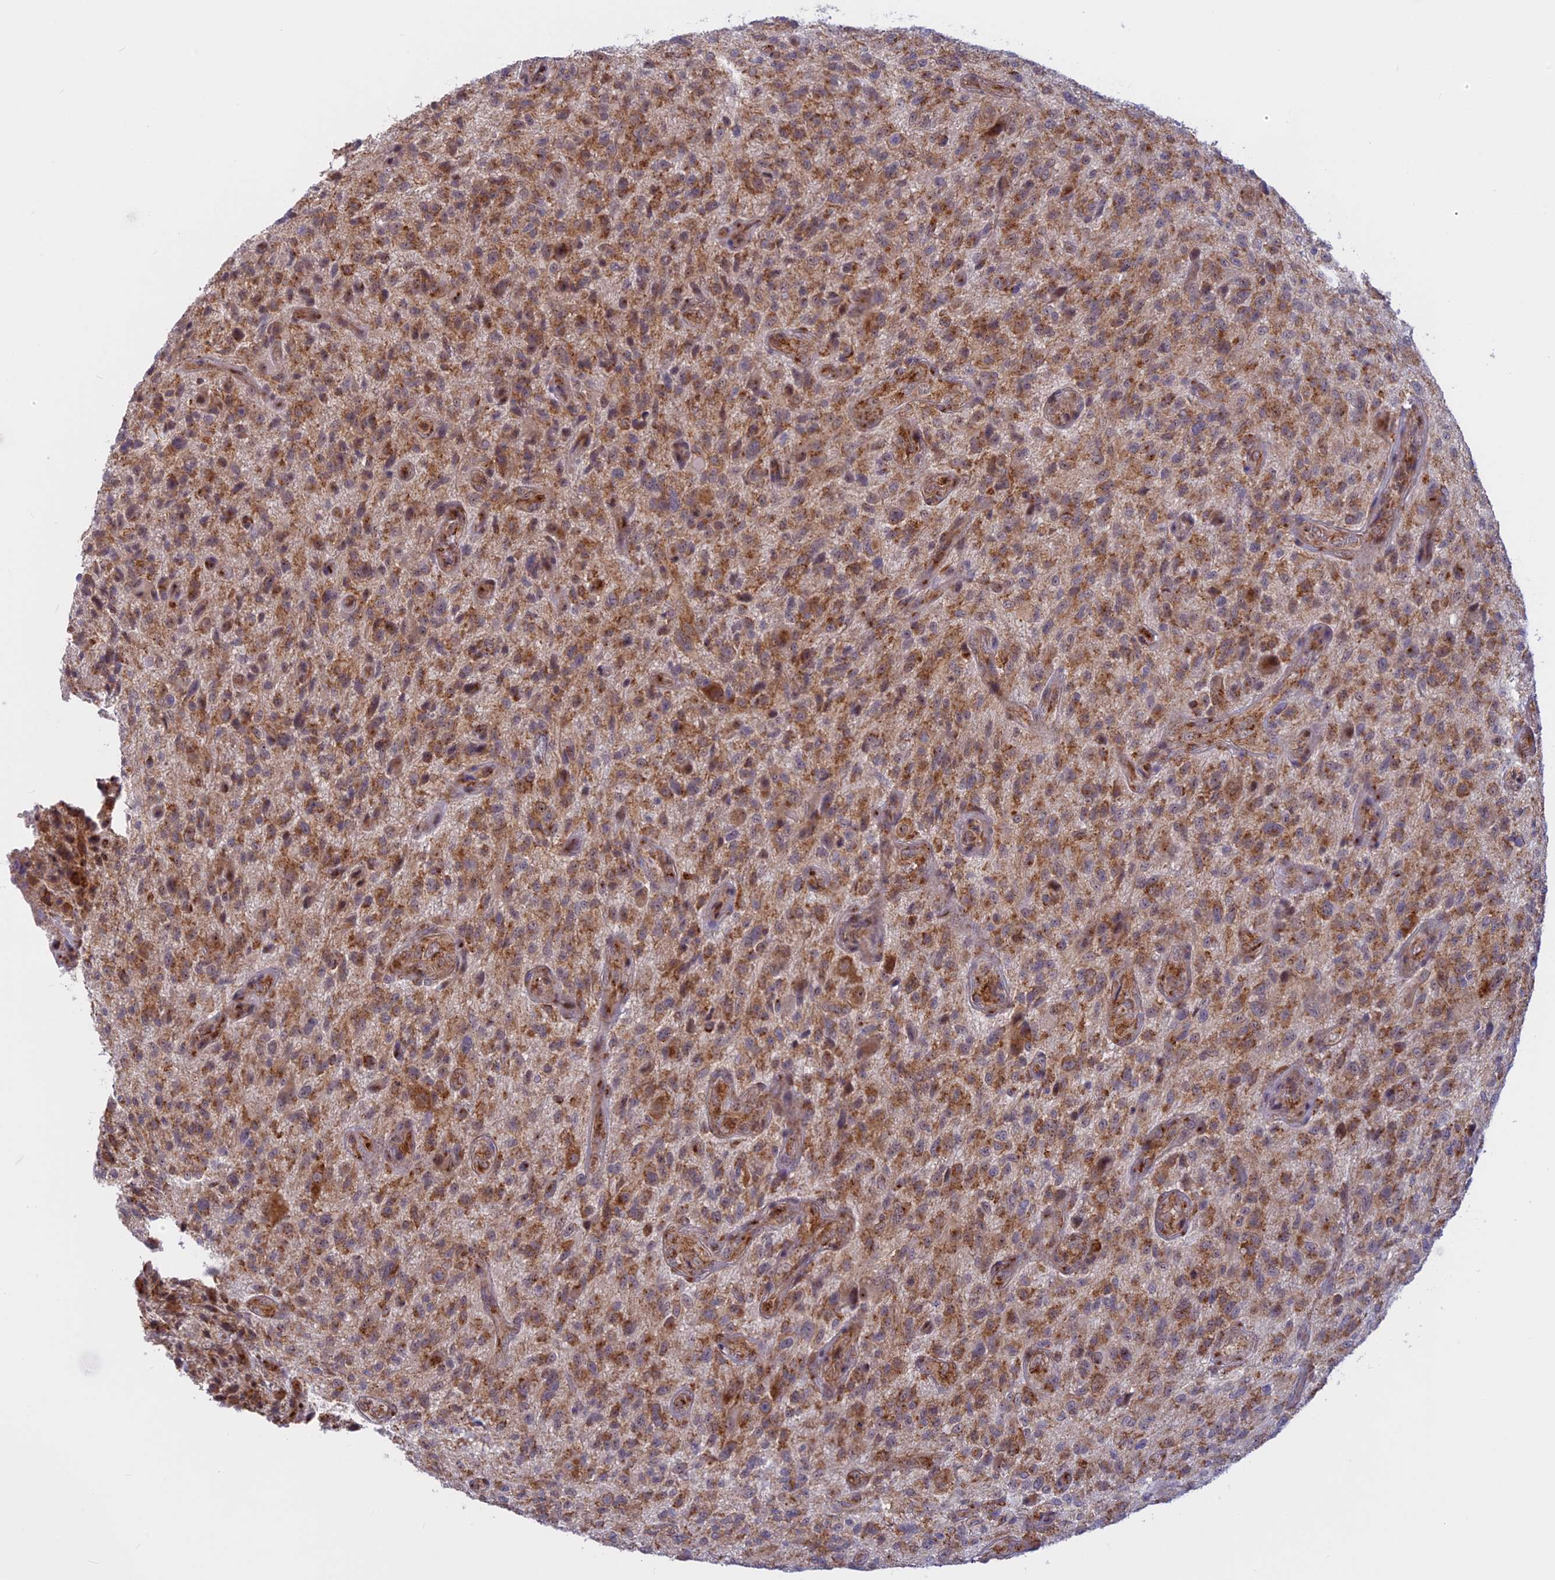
{"staining": {"intensity": "moderate", "quantity": "25%-75%", "location": "cytoplasmic/membranous"}, "tissue": "glioma", "cell_type": "Tumor cells", "image_type": "cancer", "snomed": [{"axis": "morphology", "description": "Glioma, malignant, High grade"}, {"axis": "topography", "description": "Brain"}], "caption": "Immunohistochemical staining of malignant high-grade glioma reveals medium levels of moderate cytoplasmic/membranous protein staining in approximately 25%-75% of tumor cells. The staining is performed using DAB (3,3'-diaminobenzidine) brown chromogen to label protein expression. The nuclei are counter-stained blue using hematoxylin.", "gene": "CLINT1", "patient": {"sex": "male", "age": 47}}